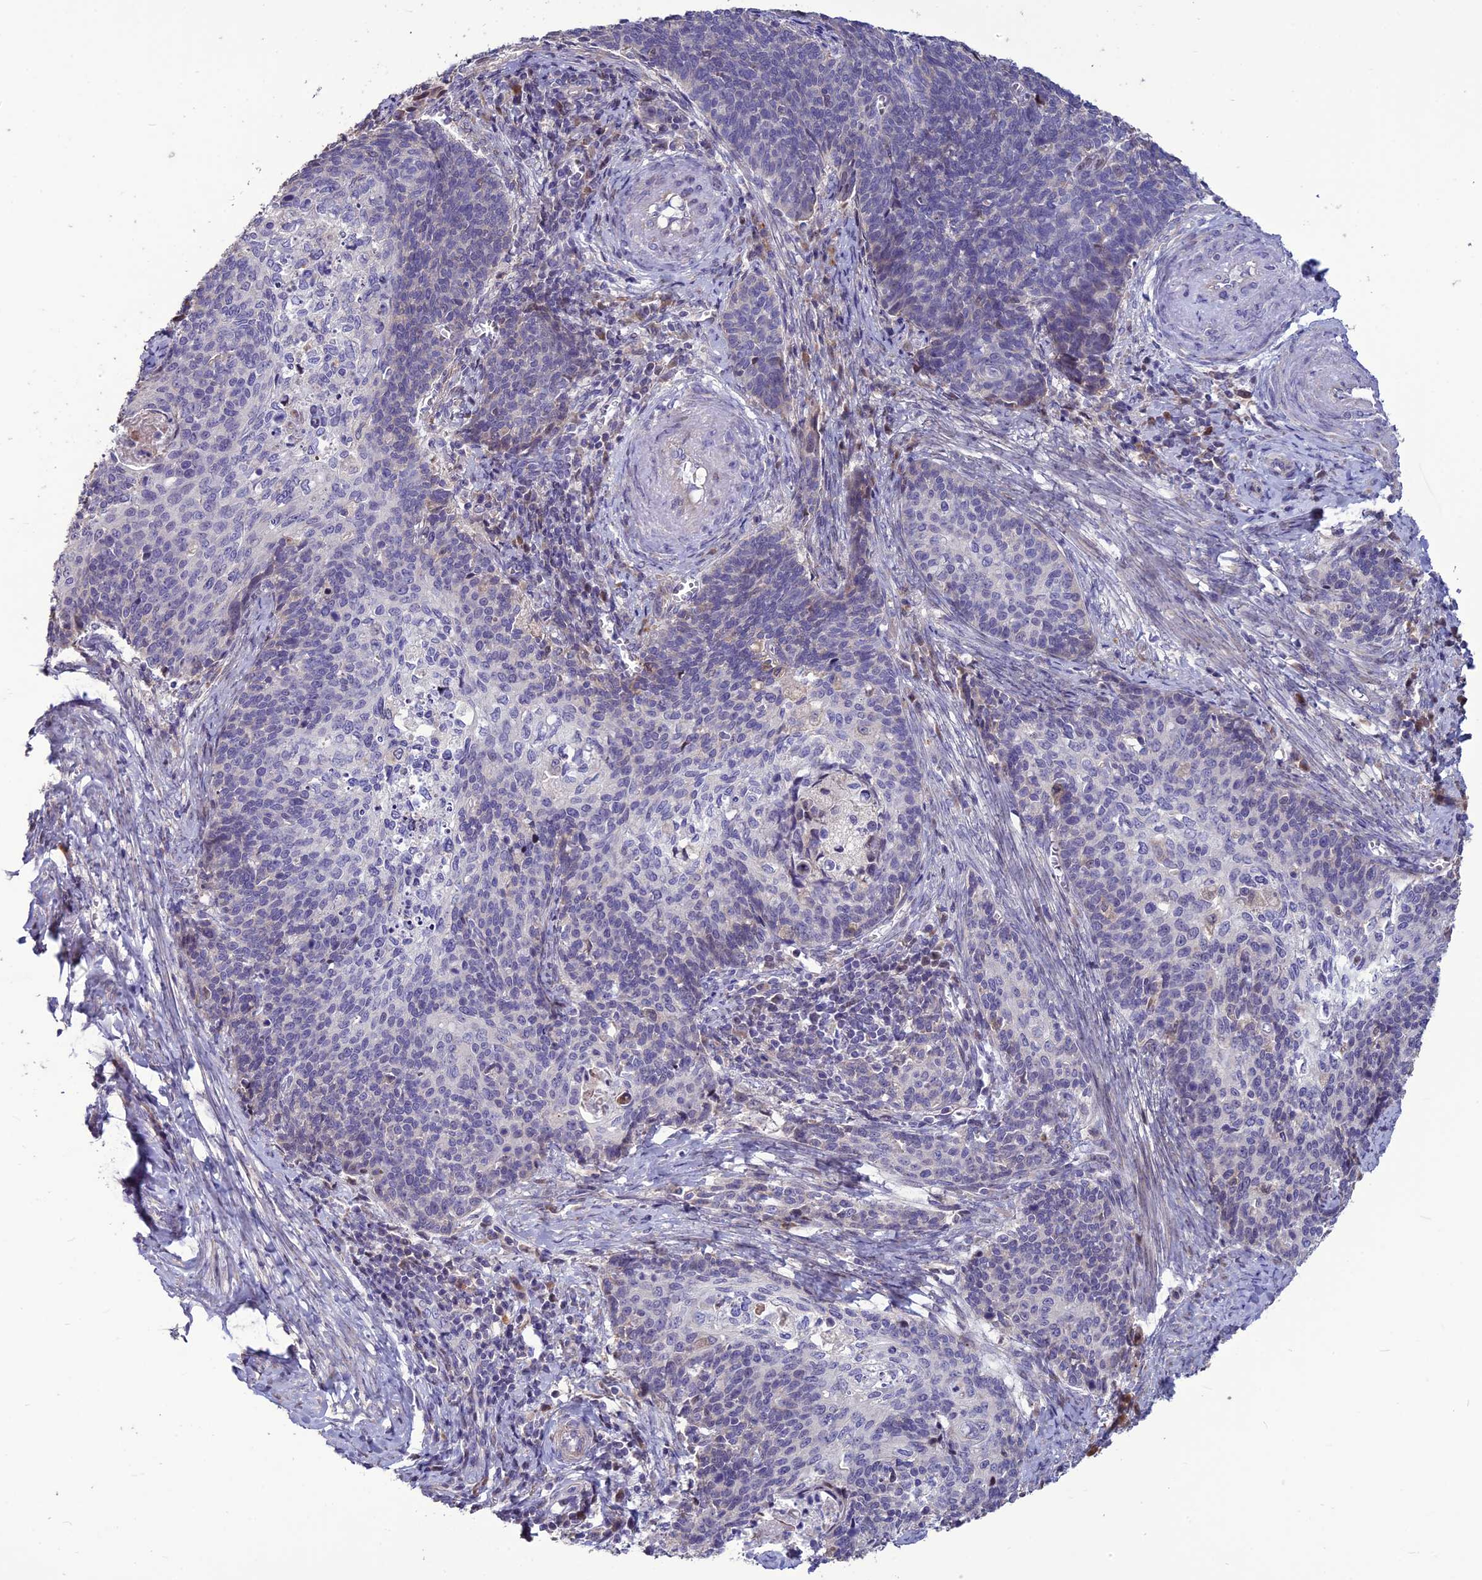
{"staining": {"intensity": "negative", "quantity": "none", "location": "none"}, "tissue": "cervical cancer", "cell_type": "Tumor cells", "image_type": "cancer", "snomed": [{"axis": "morphology", "description": "Squamous cell carcinoma, NOS"}, {"axis": "topography", "description": "Cervix"}], "caption": "Tumor cells show no significant staining in cervical cancer.", "gene": "SPG21", "patient": {"sex": "female", "age": 39}}